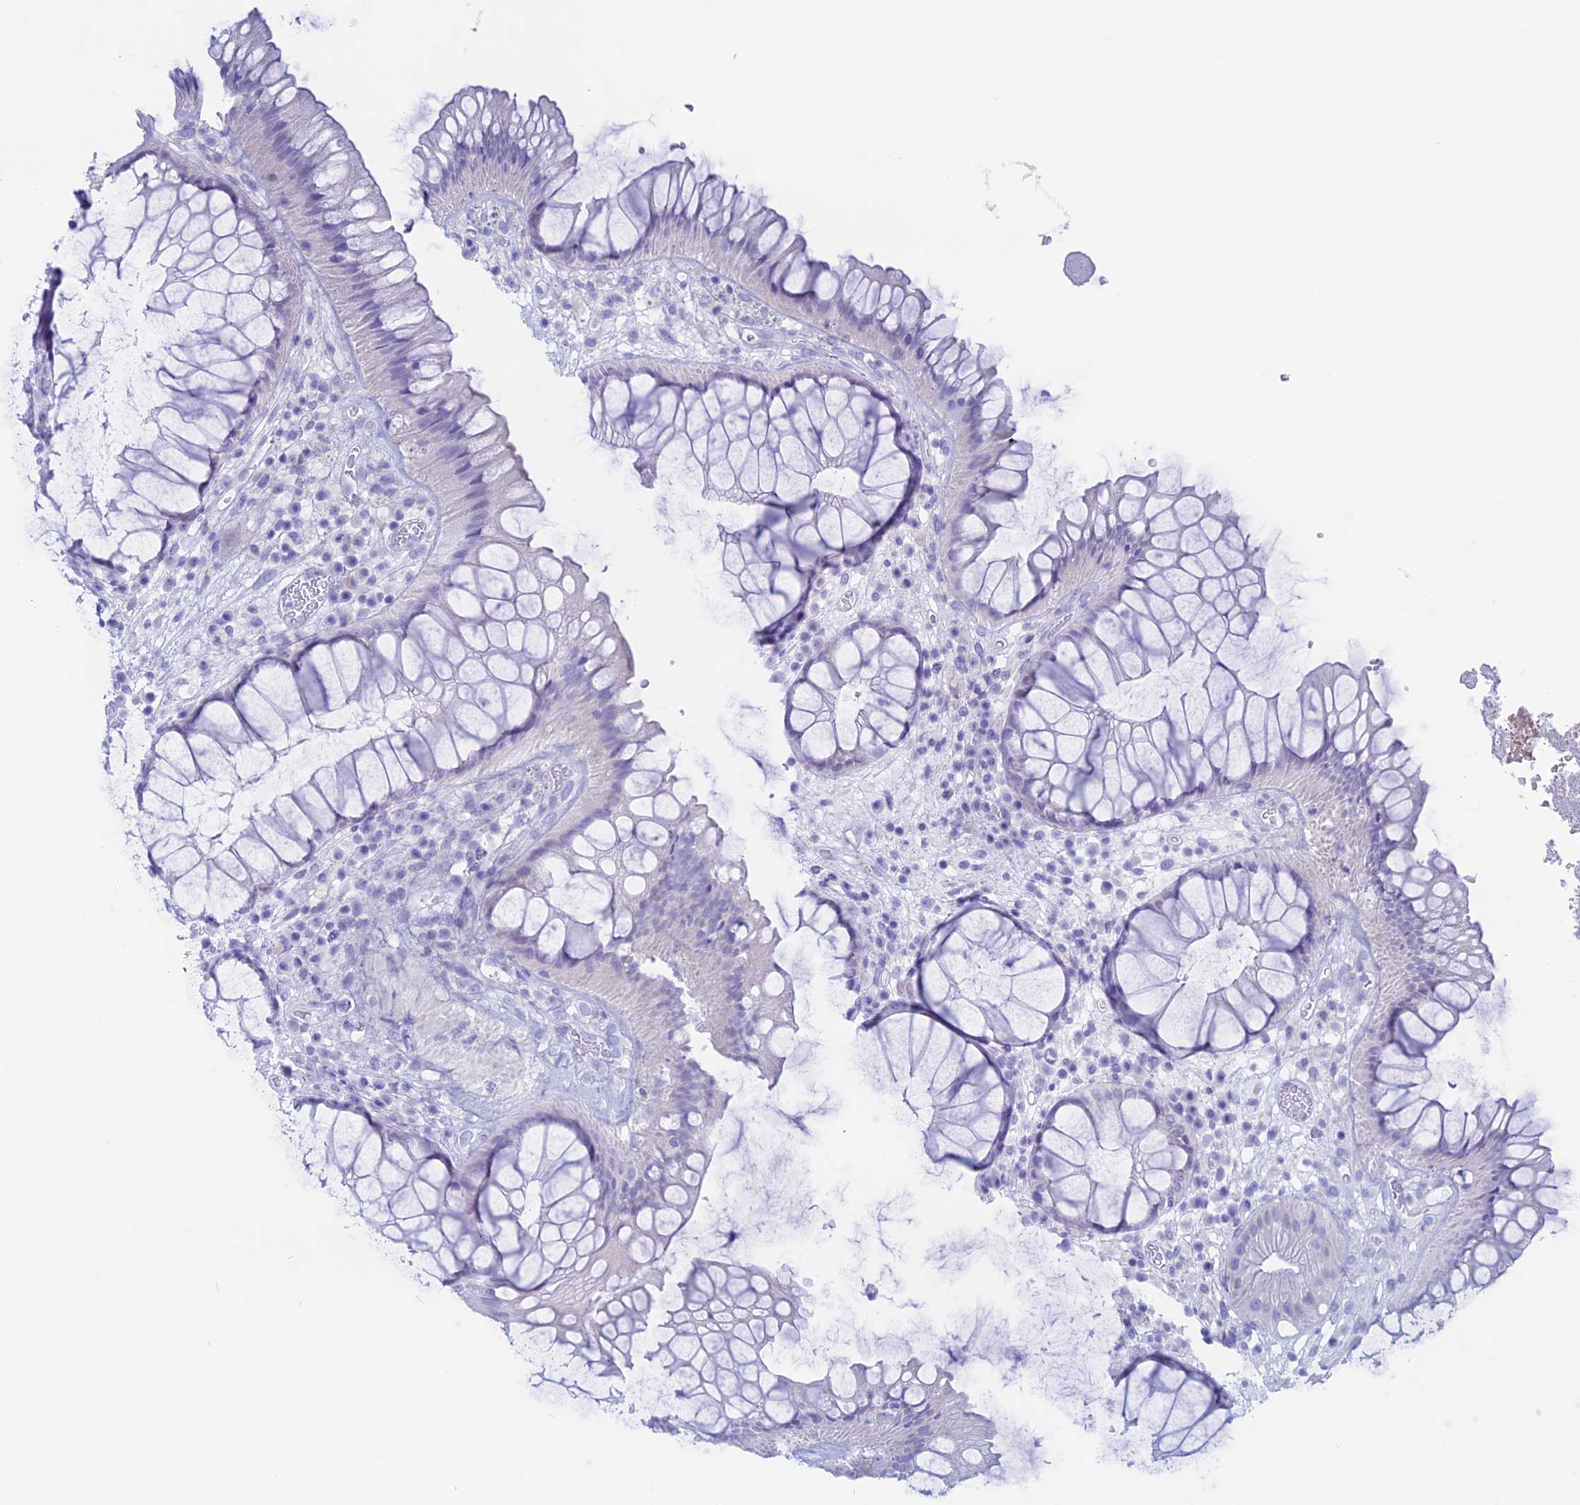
{"staining": {"intensity": "negative", "quantity": "none", "location": "none"}, "tissue": "rectum", "cell_type": "Glandular cells", "image_type": "normal", "snomed": [{"axis": "morphology", "description": "Normal tissue, NOS"}, {"axis": "topography", "description": "Rectum"}], "caption": "Human rectum stained for a protein using immunohistochemistry (IHC) exhibits no staining in glandular cells.", "gene": "RP1", "patient": {"sex": "male", "age": 51}}